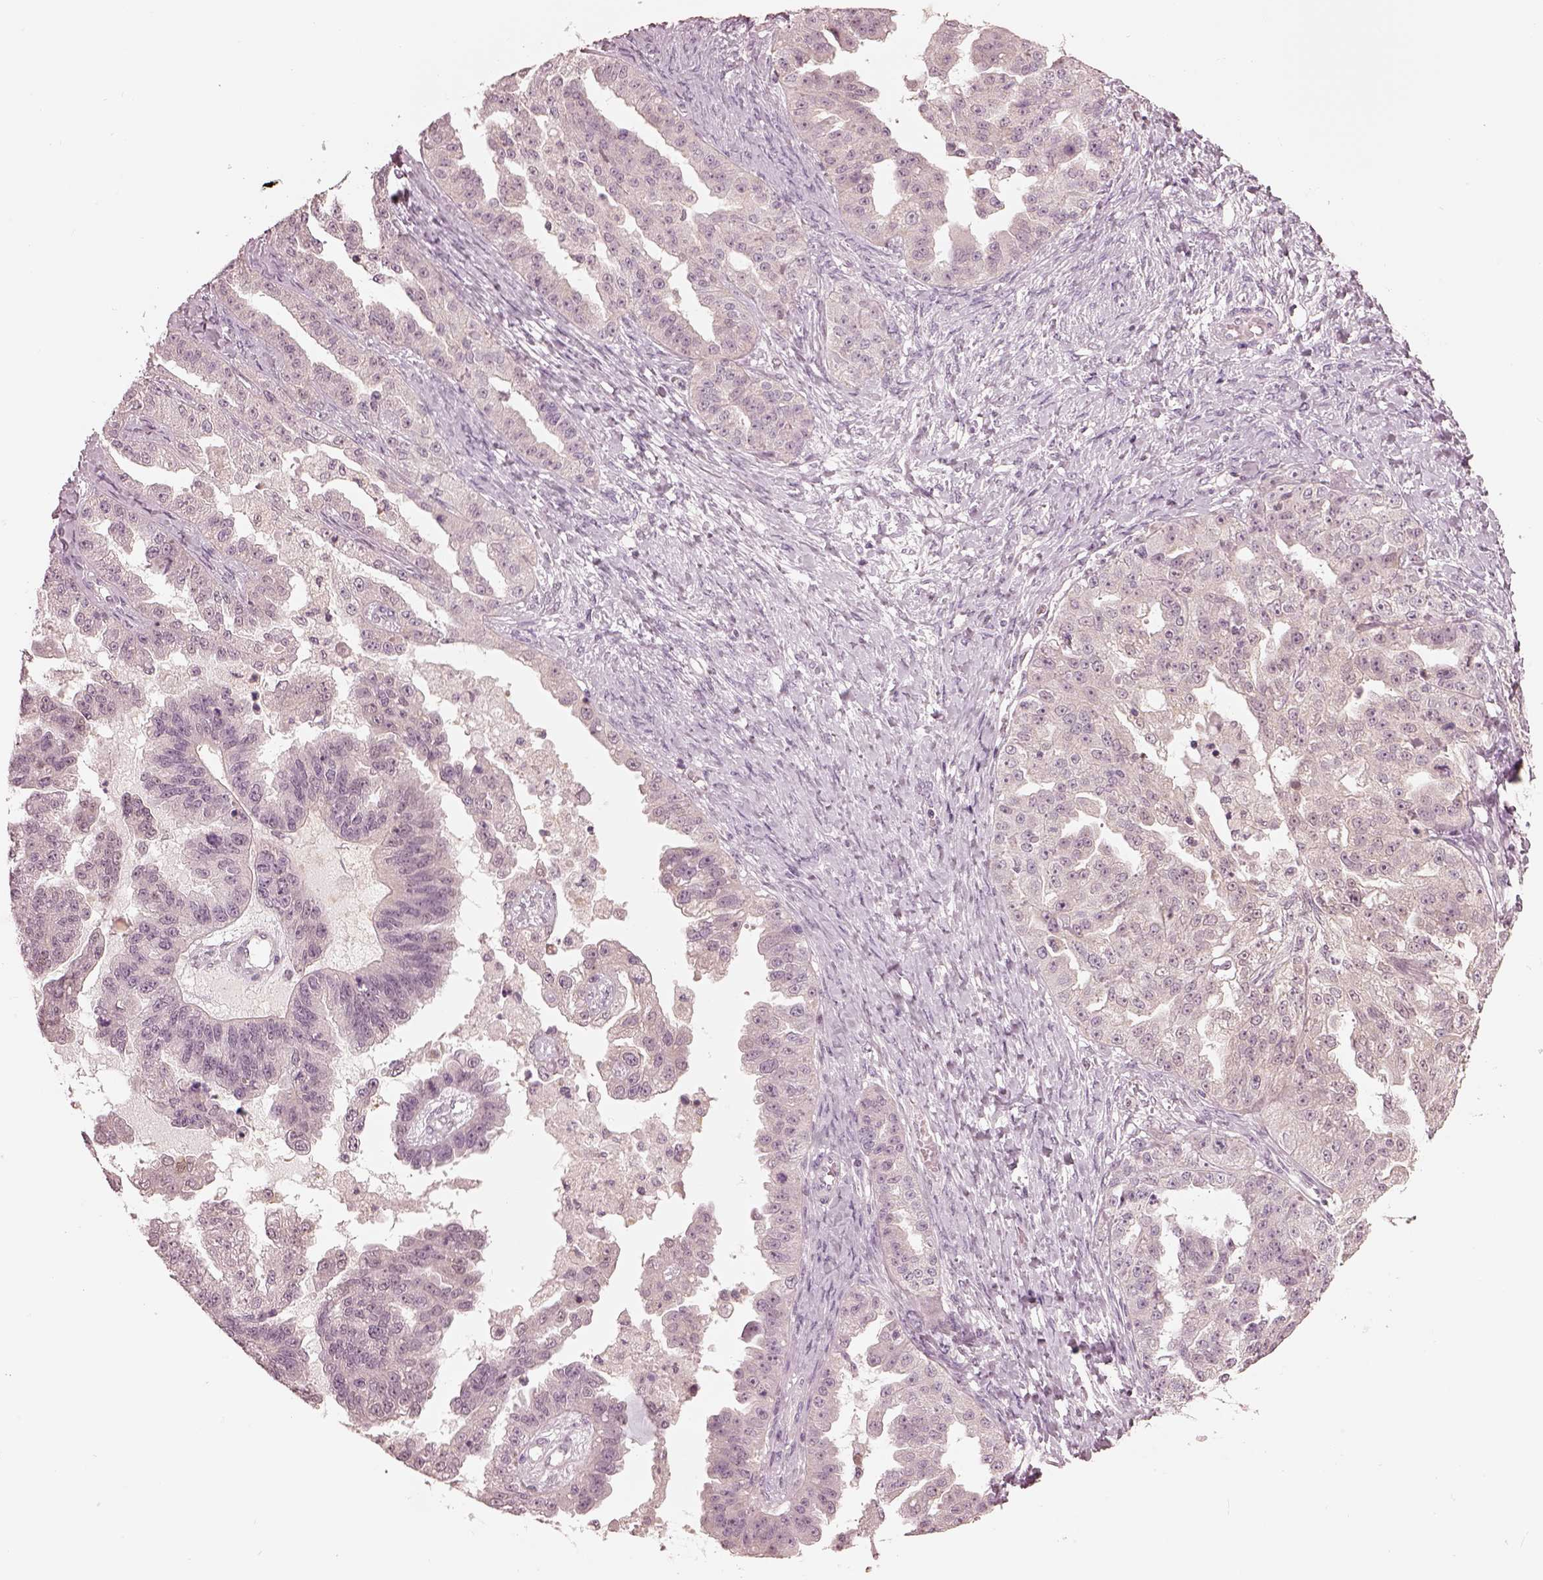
{"staining": {"intensity": "negative", "quantity": "none", "location": "none"}, "tissue": "ovarian cancer", "cell_type": "Tumor cells", "image_type": "cancer", "snomed": [{"axis": "morphology", "description": "Cystadenocarcinoma, serous, NOS"}, {"axis": "topography", "description": "Ovary"}], "caption": "Histopathology image shows no significant protein positivity in tumor cells of ovarian cancer.", "gene": "IQCG", "patient": {"sex": "female", "age": 58}}